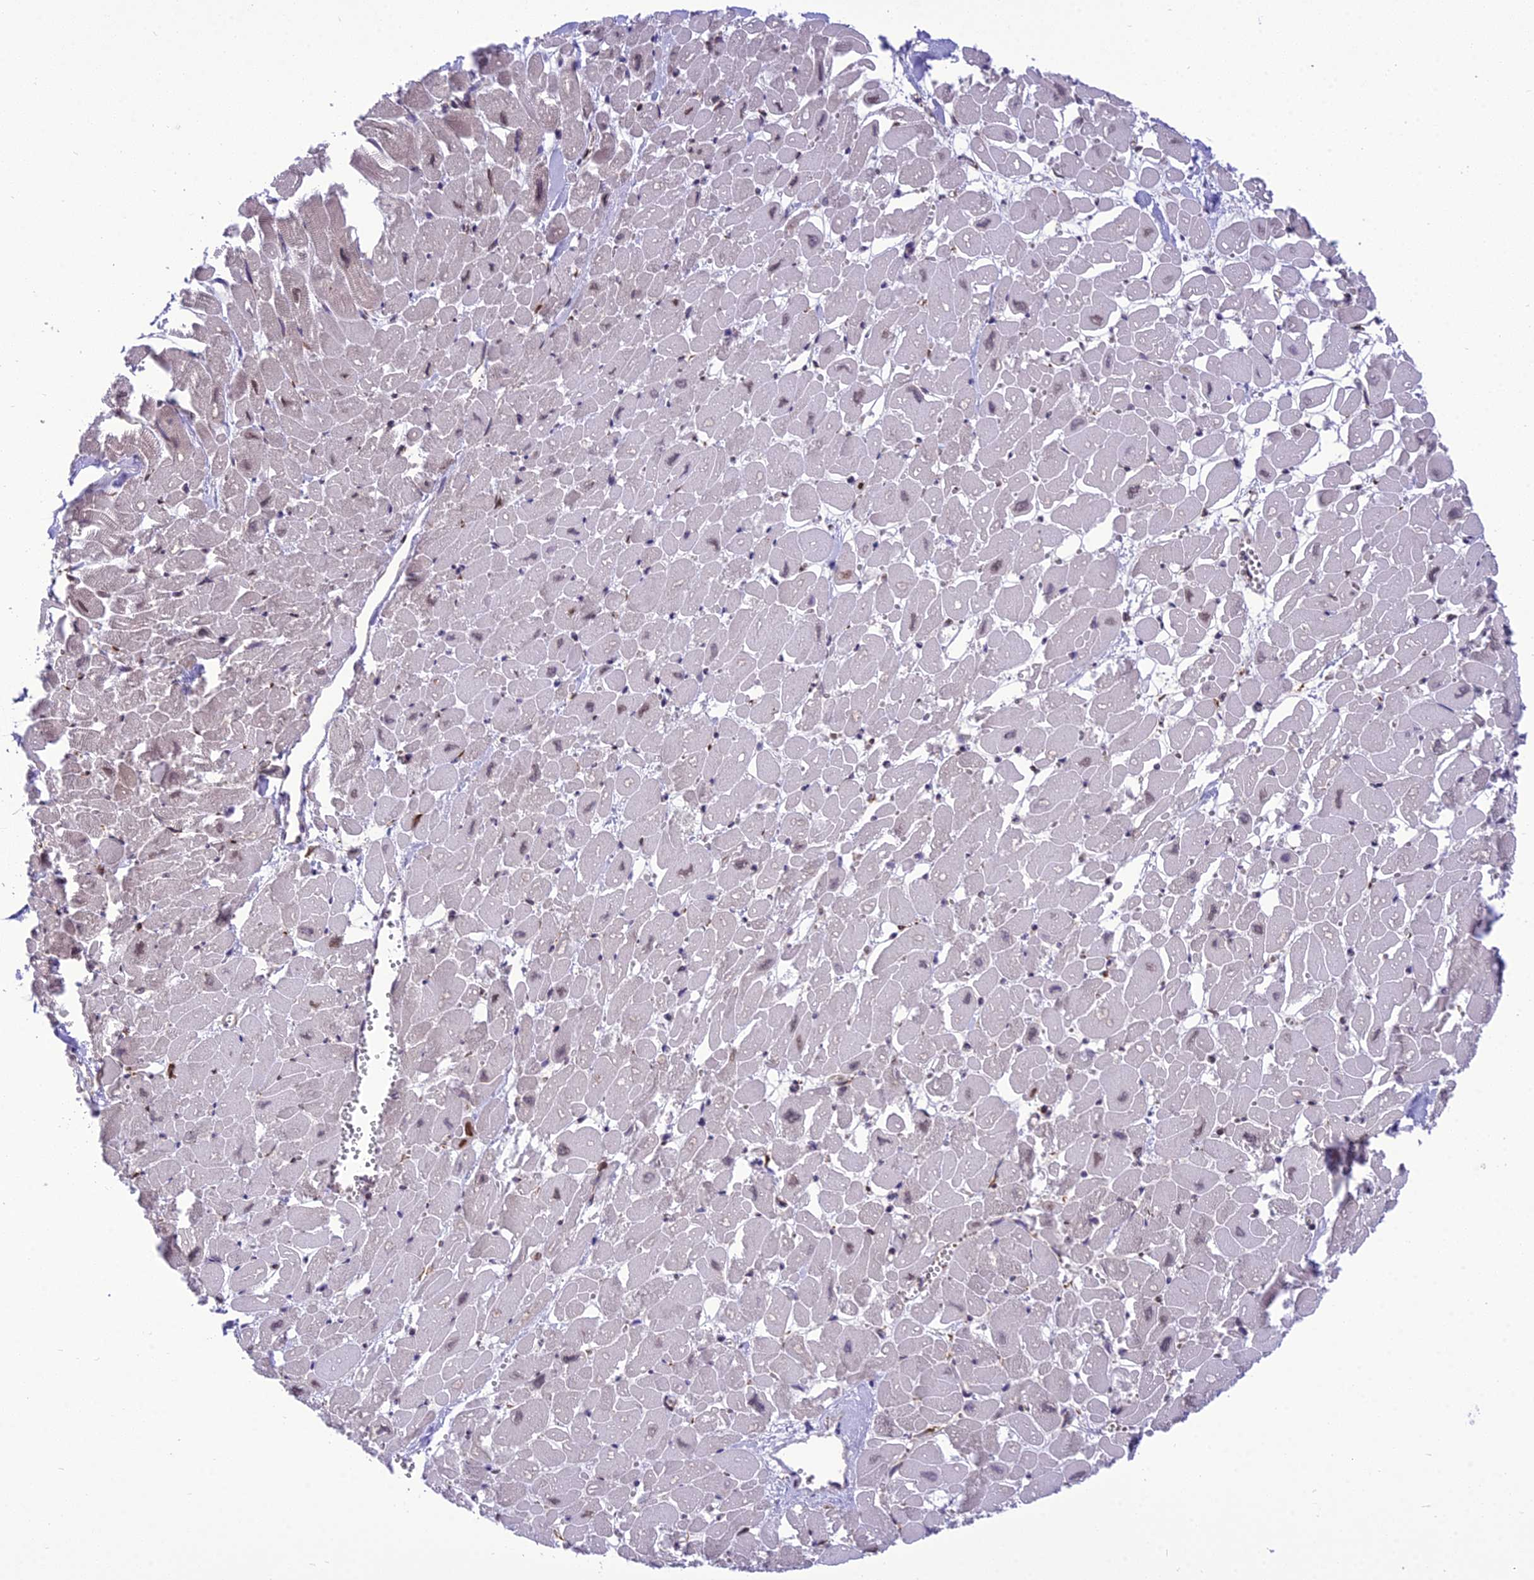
{"staining": {"intensity": "moderate", "quantity": "<25%", "location": "cytoplasmic/membranous"}, "tissue": "heart muscle", "cell_type": "Cardiomyocytes", "image_type": "normal", "snomed": [{"axis": "morphology", "description": "Normal tissue, NOS"}, {"axis": "topography", "description": "Heart"}], "caption": "Immunohistochemistry (DAB) staining of benign human heart muscle reveals moderate cytoplasmic/membranous protein expression in about <25% of cardiomyocytes.", "gene": "DHCR7", "patient": {"sex": "male", "age": 54}}